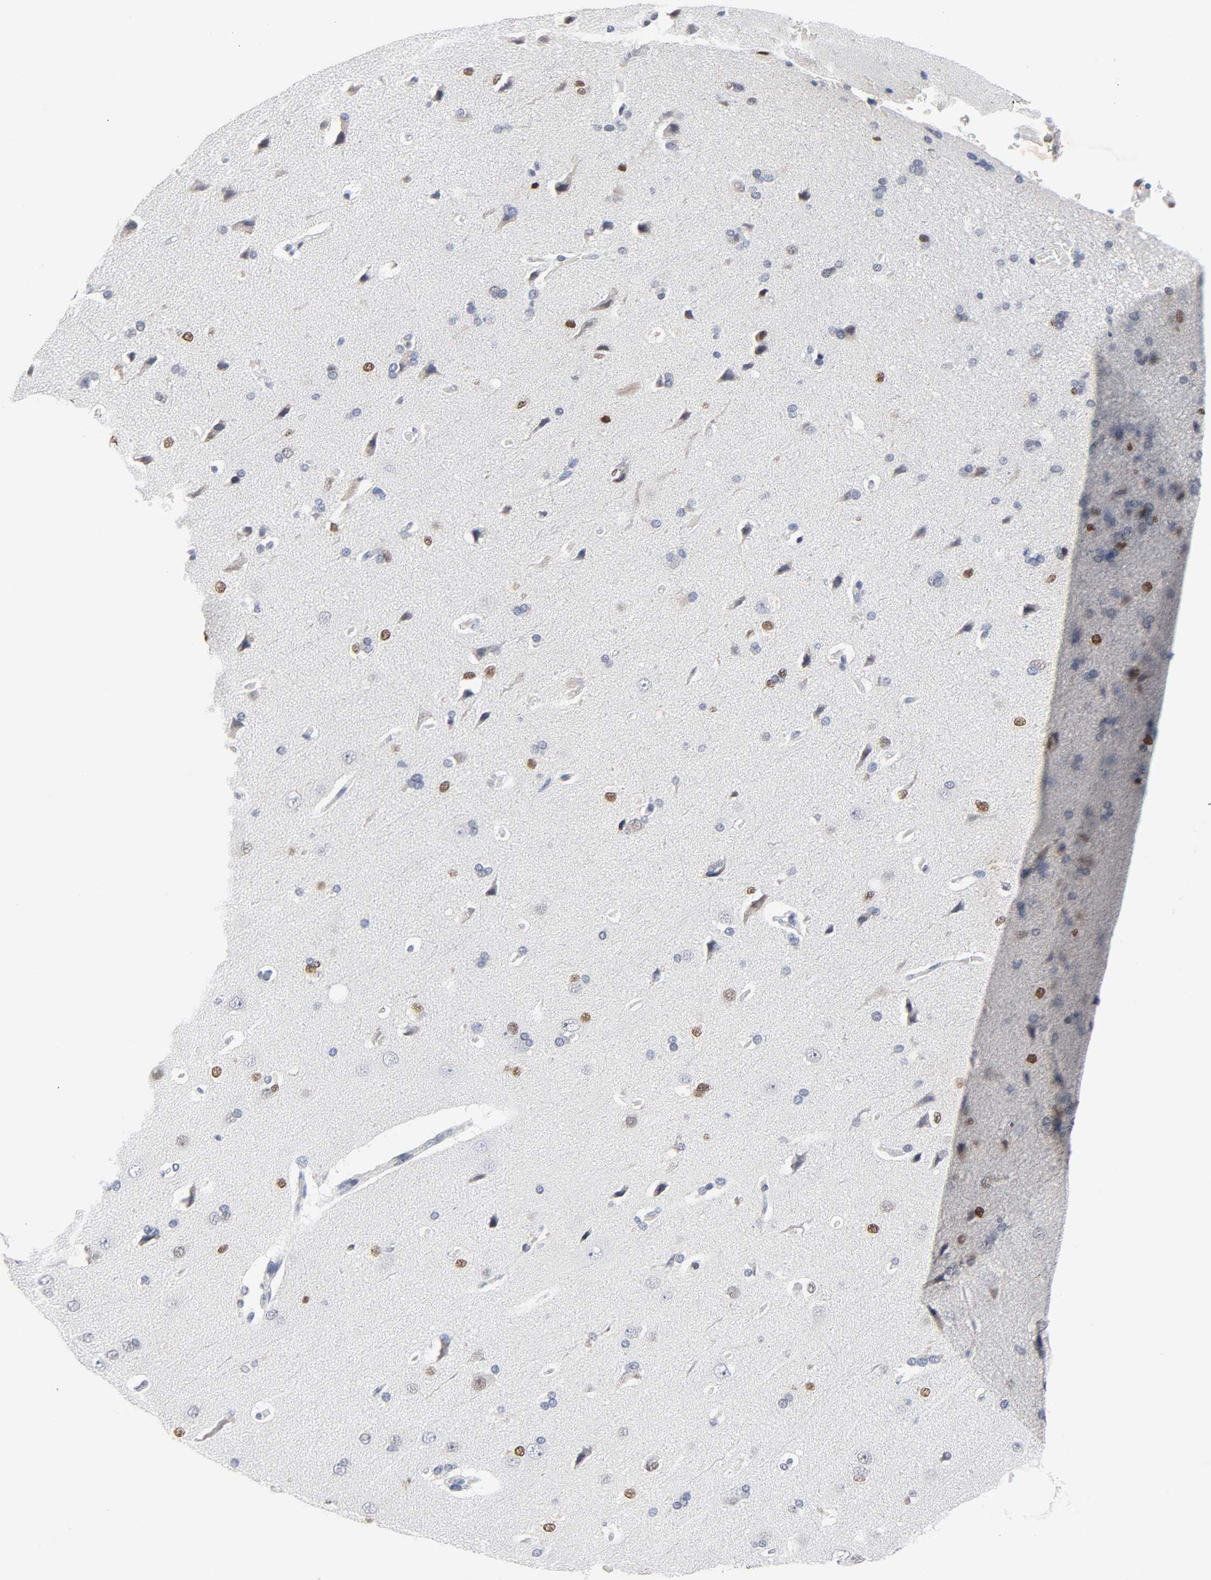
{"staining": {"intensity": "negative", "quantity": "none", "location": "none"}, "tissue": "cerebral cortex", "cell_type": "Endothelial cells", "image_type": "normal", "snomed": [{"axis": "morphology", "description": "Normal tissue, NOS"}, {"axis": "topography", "description": "Cerebral cortex"}], "caption": "An immunohistochemistry histopathology image of unremarkable cerebral cortex is shown. There is no staining in endothelial cells of cerebral cortex. (IHC, brightfield microscopy, high magnification).", "gene": "SALL2", "patient": {"sex": "male", "age": 62}}